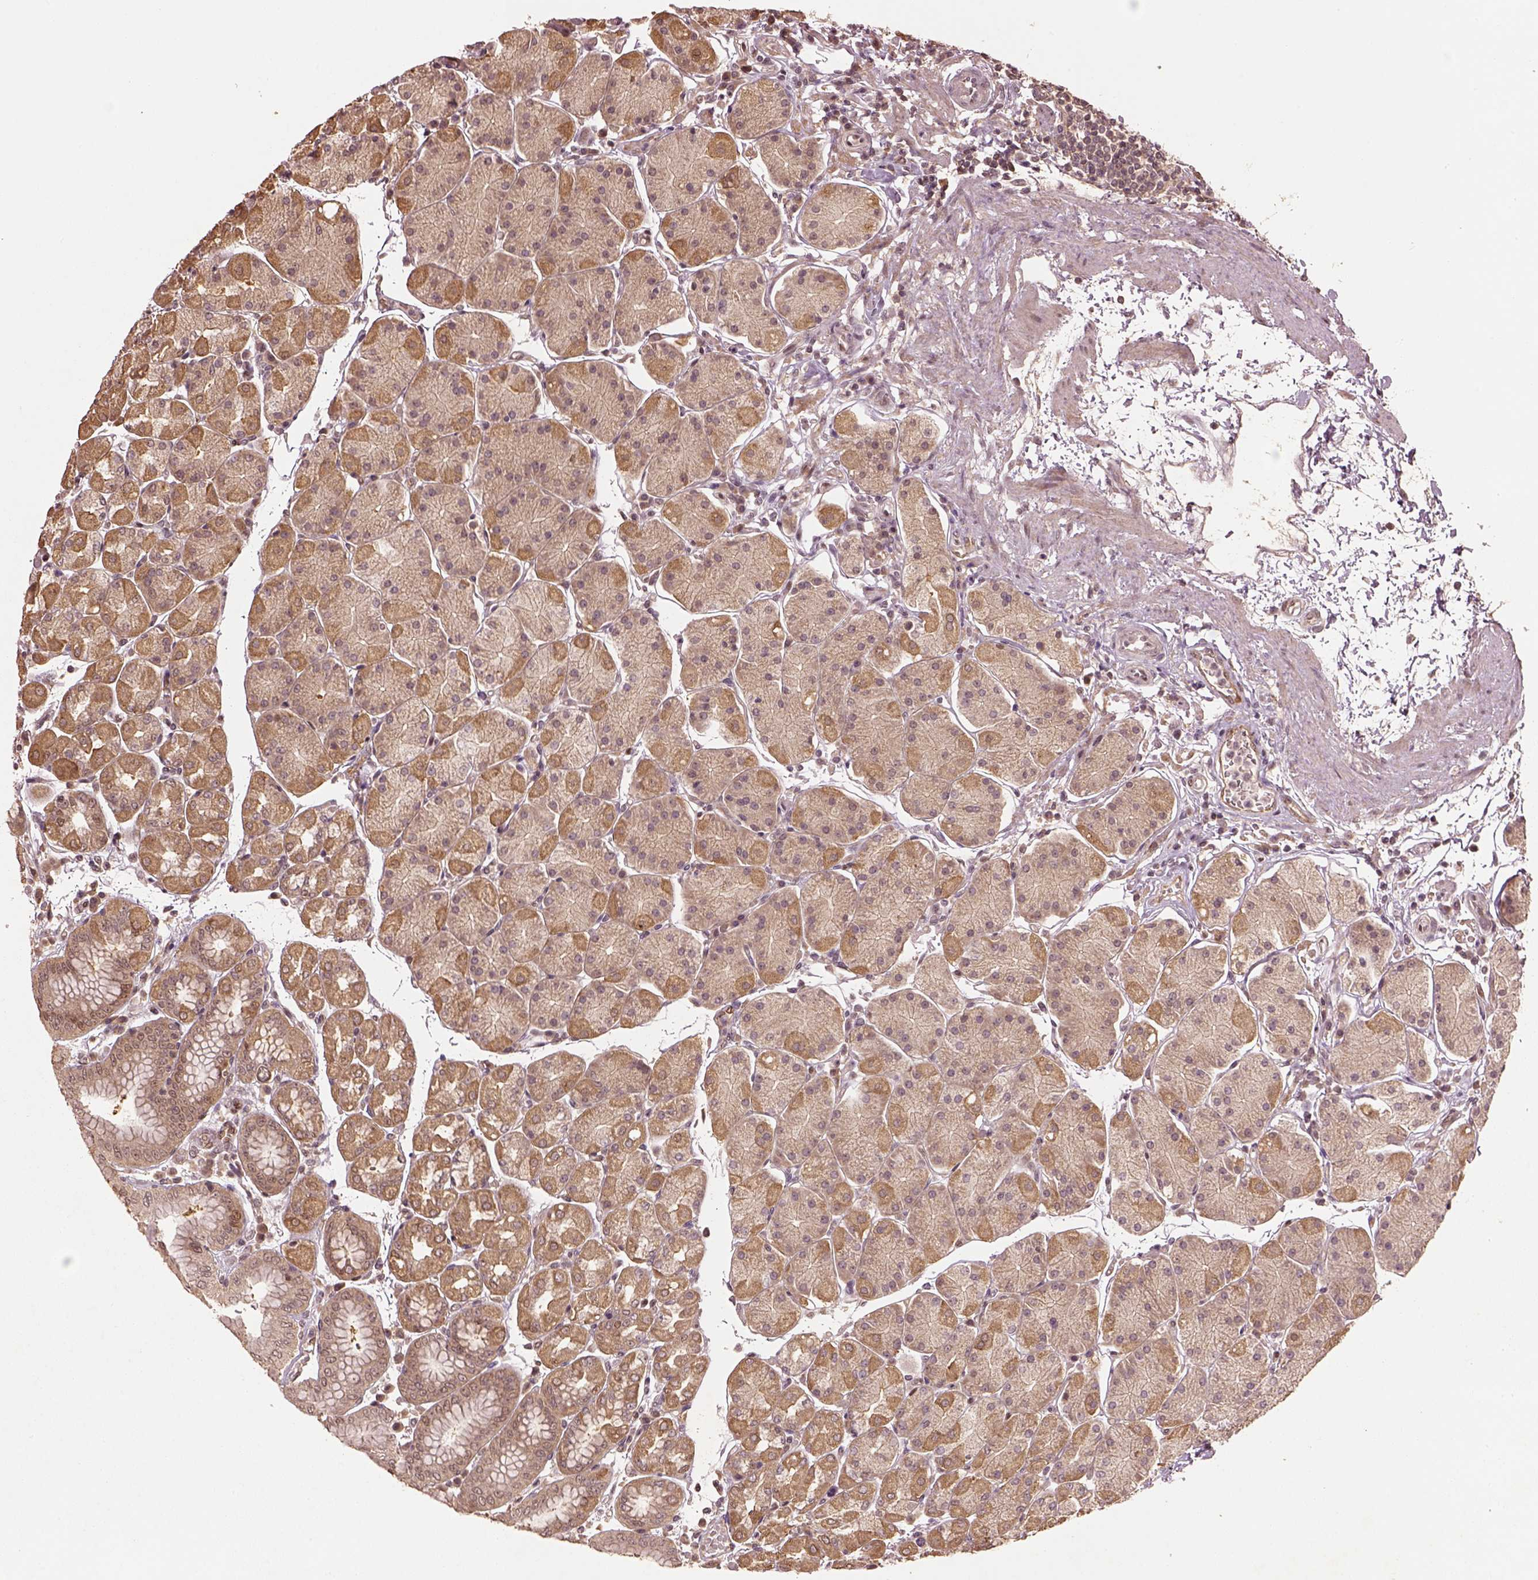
{"staining": {"intensity": "moderate", "quantity": "25%-75%", "location": "cytoplasmic/membranous,nuclear"}, "tissue": "stomach", "cell_type": "Glandular cells", "image_type": "normal", "snomed": [{"axis": "morphology", "description": "Normal tissue, NOS"}, {"axis": "topography", "description": "Stomach"}], "caption": "Moderate cytoplasmic/membranous,nuclear expression is appreciated in about 25%-75% of glandular cells in unremarkable stomach.", "gene": "BRD9", "patient": {"sex": "male", "age": 54}}